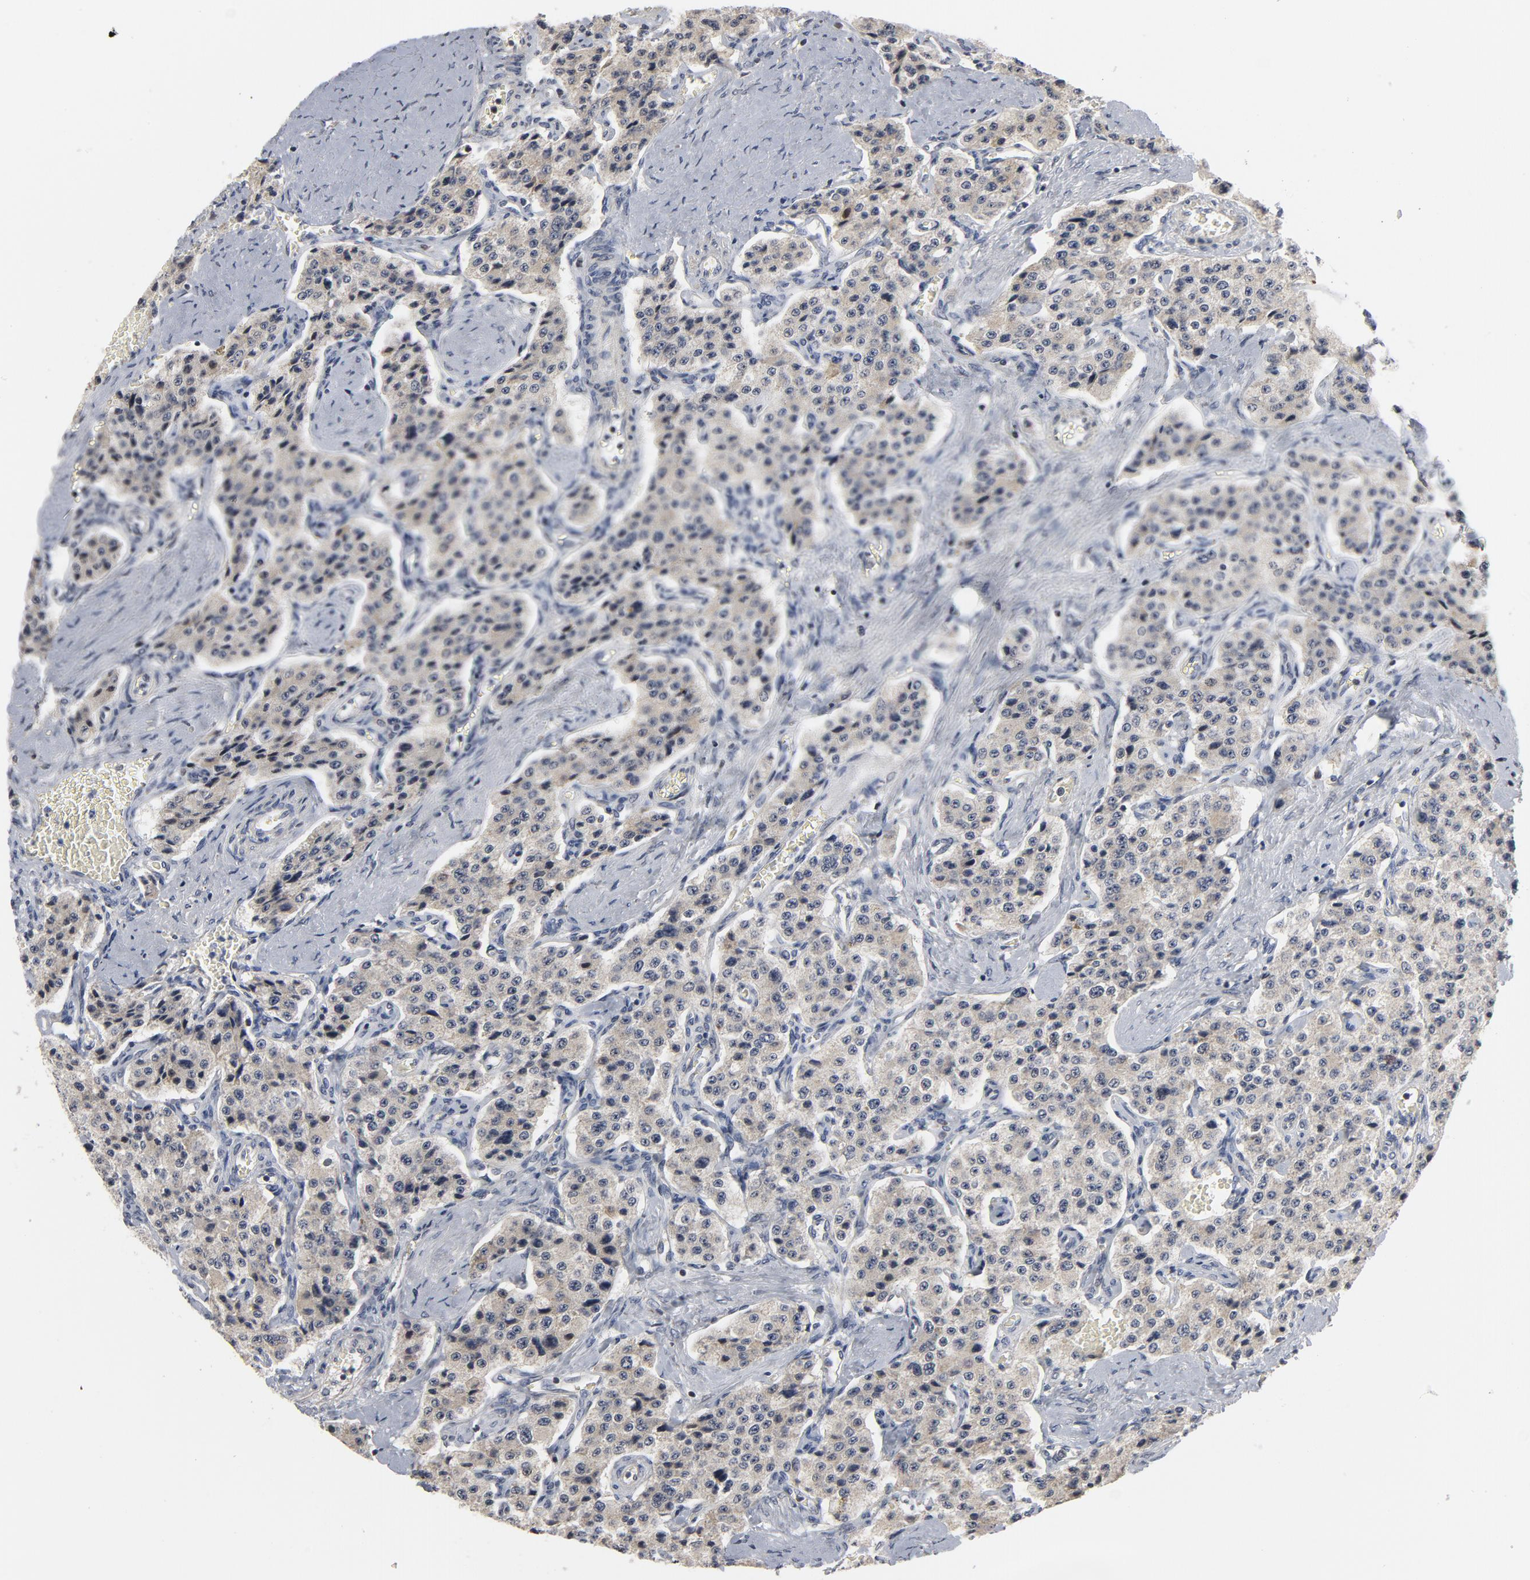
{"staining": {"intensity": "negative", "quantity": "none", "location": "none"}, "tissue": "carcinoid", "cell_type": "Tumor cells", "image_type": "cancer", "snomed": [{"axis": "morphology", "description": "Carcinoid, malignant, NOS"}, {"axis": "topography", "description": "Small intestine"}], "caption": "Micrograph shows no significant protein expression in tumor cells of carcinoid (malignant). (Stains: DAB (3,3'-diaminobenzidine) immunohistochemistry with hematoxylin counter stain, Microscopy: brightfield microscopy at high magnification).", "gene": "PPP1R1B", "patient": {"sex": "male", "age": 52}}